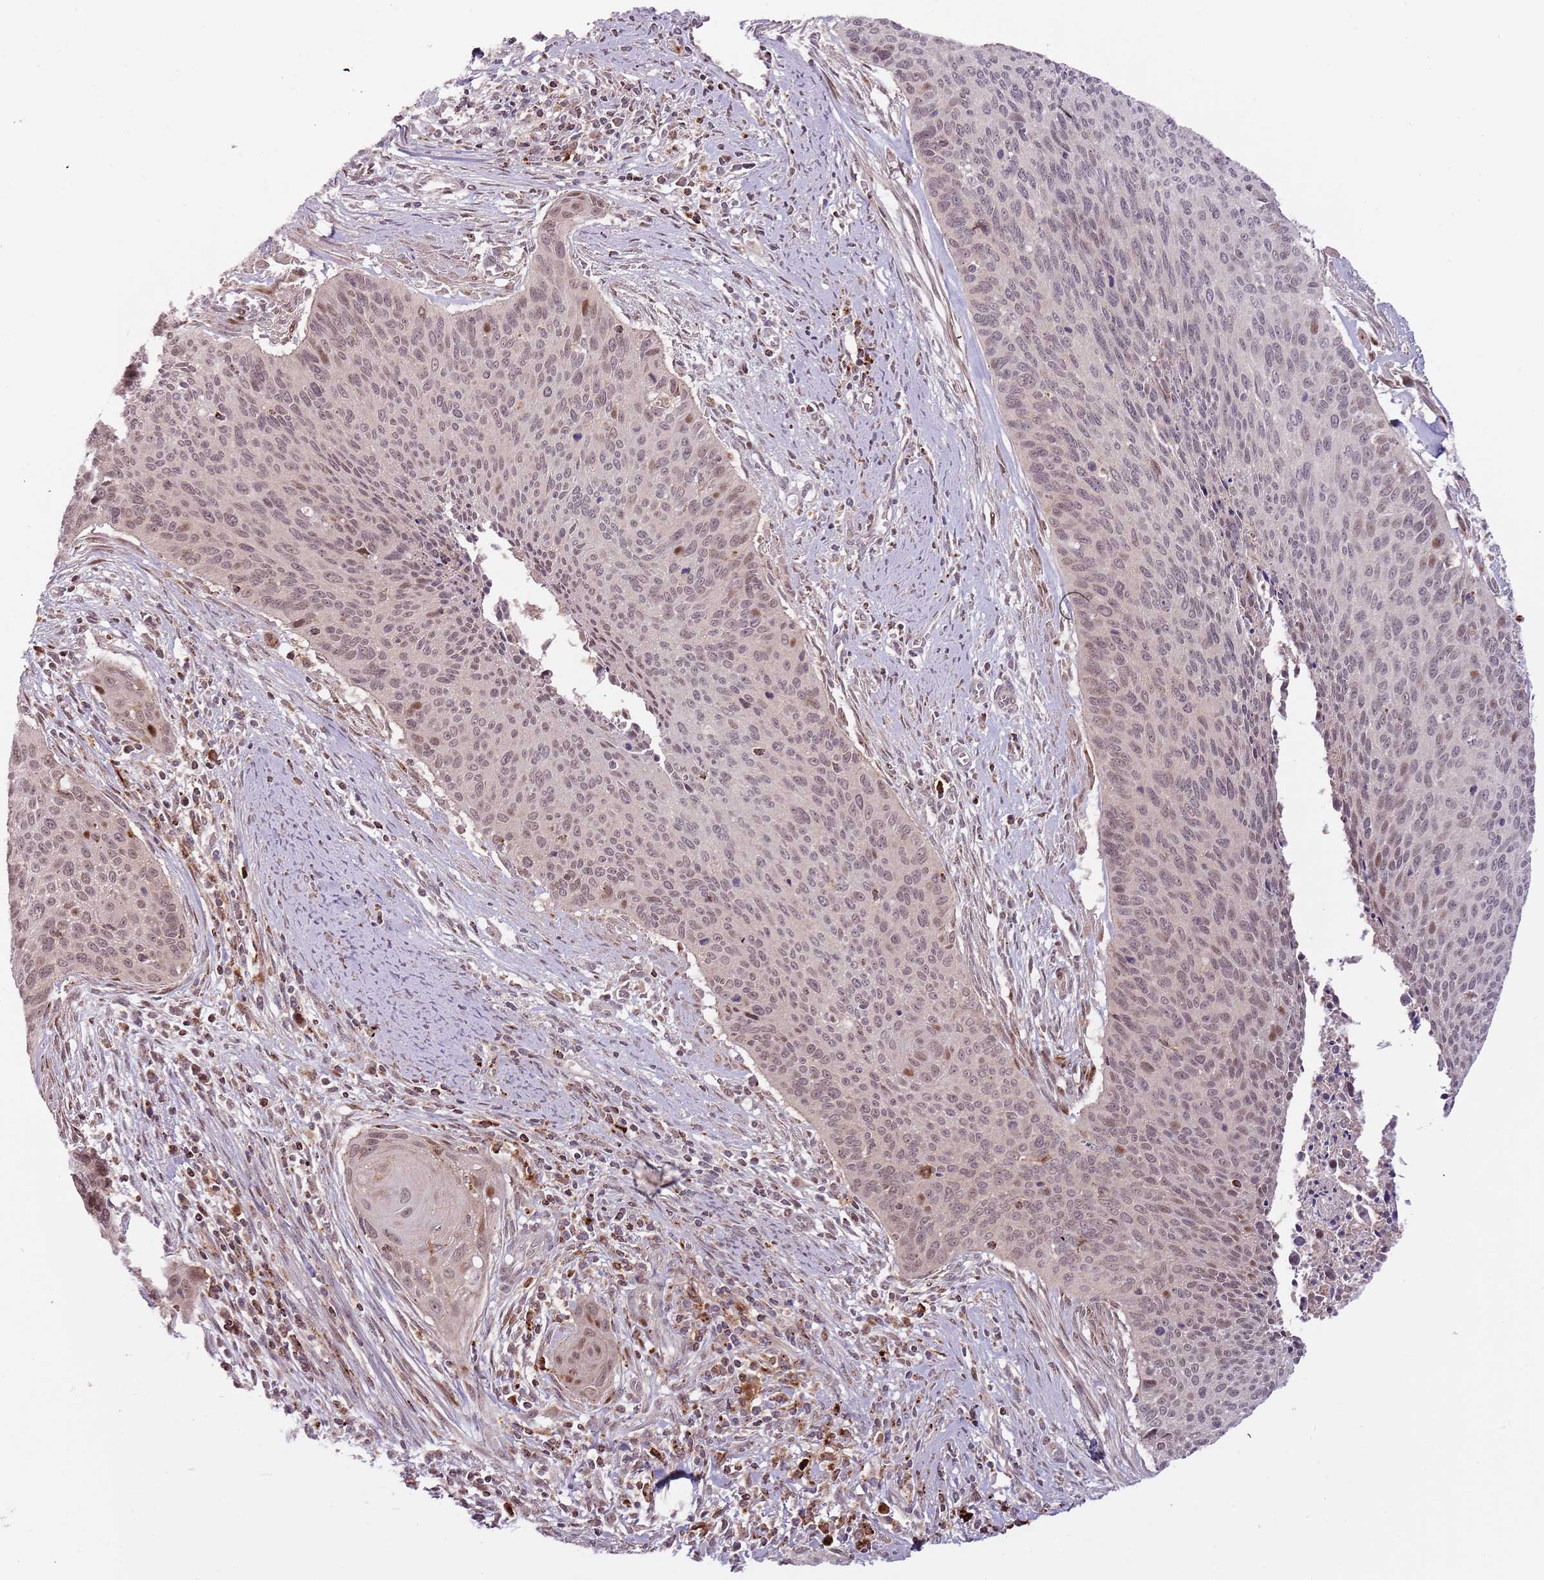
{"staining": {"intensity": "weak", "quantity": "25%-75%", "location": "nuclear"}, "tissue": "cervical cancer", "cell_type": "Tumor cells", "image_type": "cancer", "snomed": [{"axis": "morphology", "description": "Squamous cell carcinoma, NOS"}, {"axis": "topography", "description": "Cervix"}], "caption": "A brown stain shows weak nuclear expression of a protein in cervical cancer (squamous cell carcinoma) tumor cells.", "gene": "ULK3", "patient": {"sex": "female", "age": 55}}